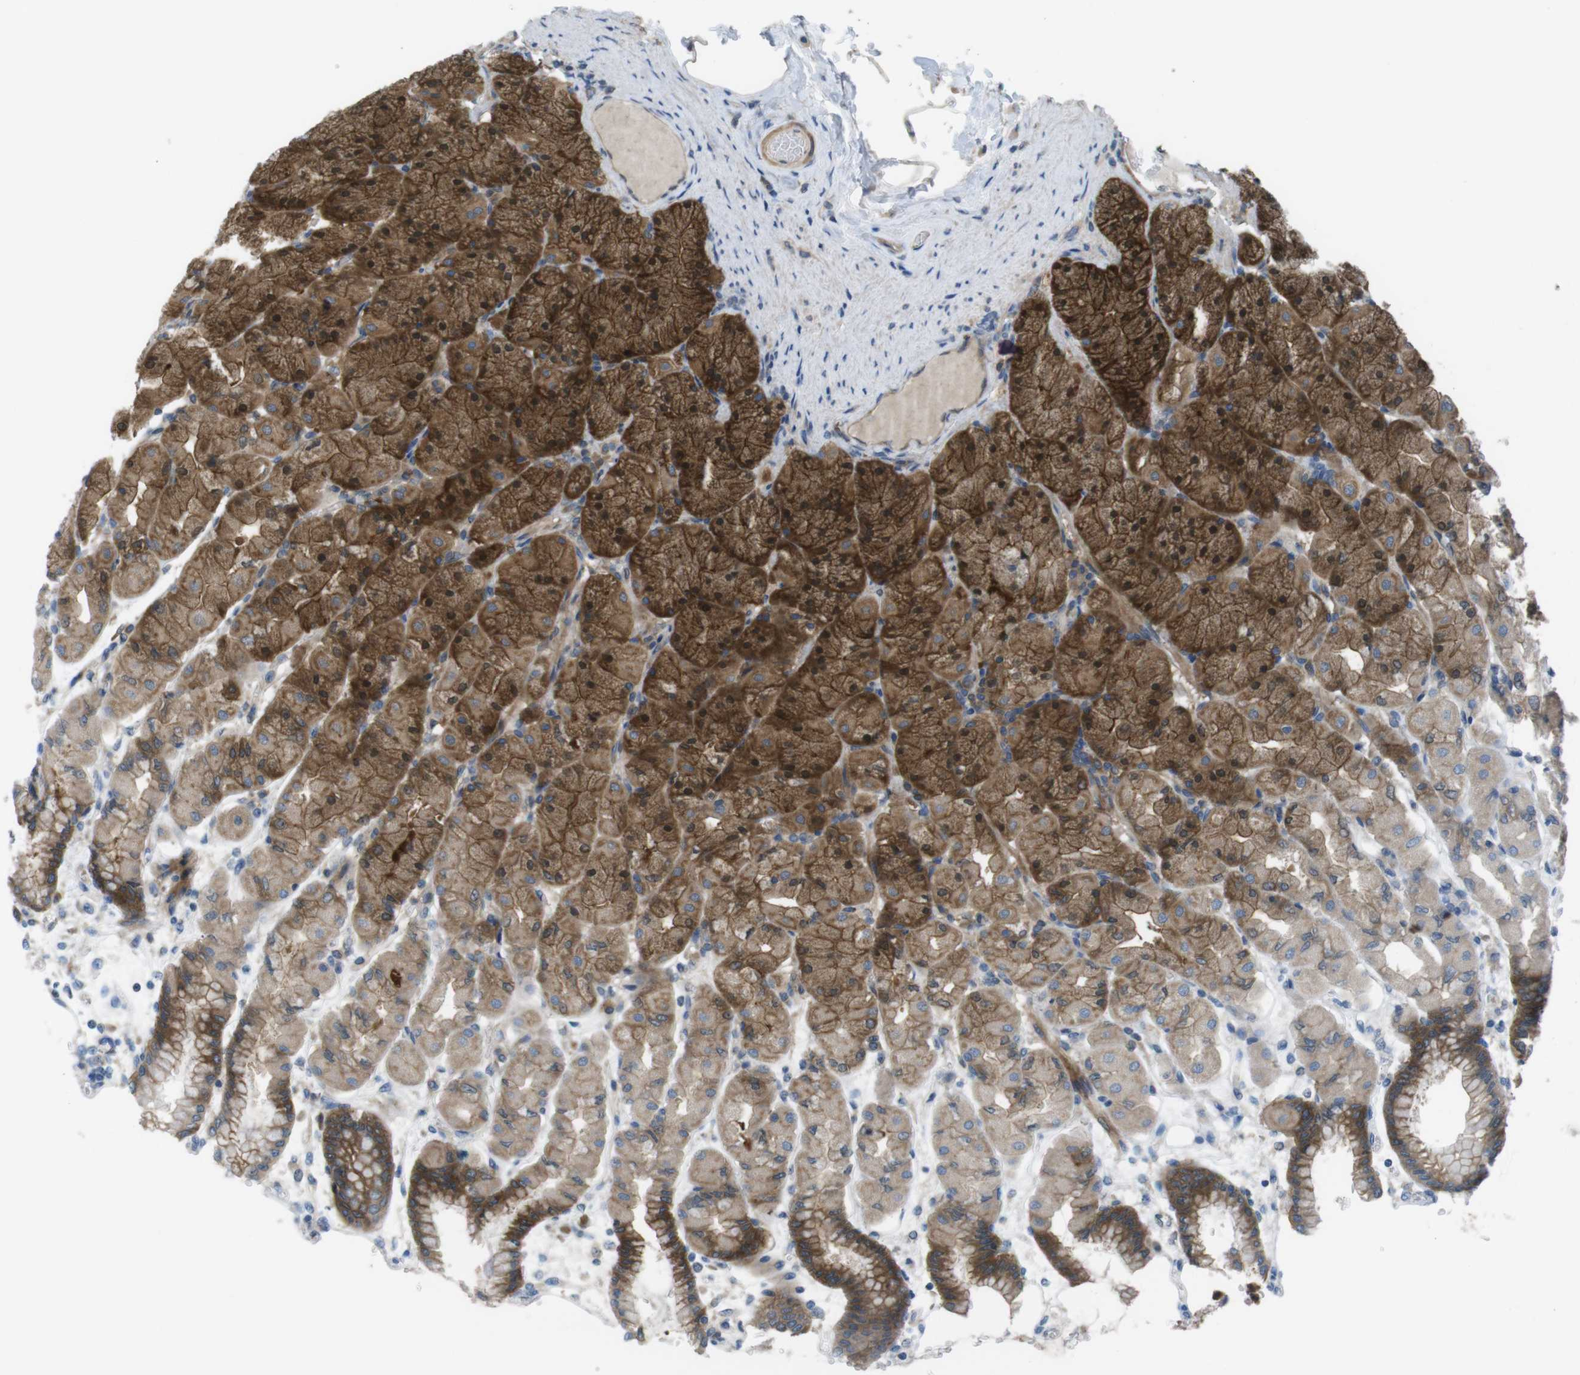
{"staining": {"intensity": "strong", "quantity": ">75%", "location": "cytoplasmic/membranous"}, "tissue": "stomach", "cell_type": "Glandular cells", "image_type": "normal", "snomed": [{"axis": "morphology", "description": "Normal tissue, NOS"}, {"axis": "topography", "description": "Stomach, upper"}], "caption": "Immunohistochemistry (IHC) (DAB) staining of normal human stomach exhibits strong cytoplasmic/membranous protein staining in about >75% of glandular cells. The protein is shown in brown color, while the nuclei are stained blue.", "gene": "MTHFD1L", "patient": {"sex": "female", "age": 56}}